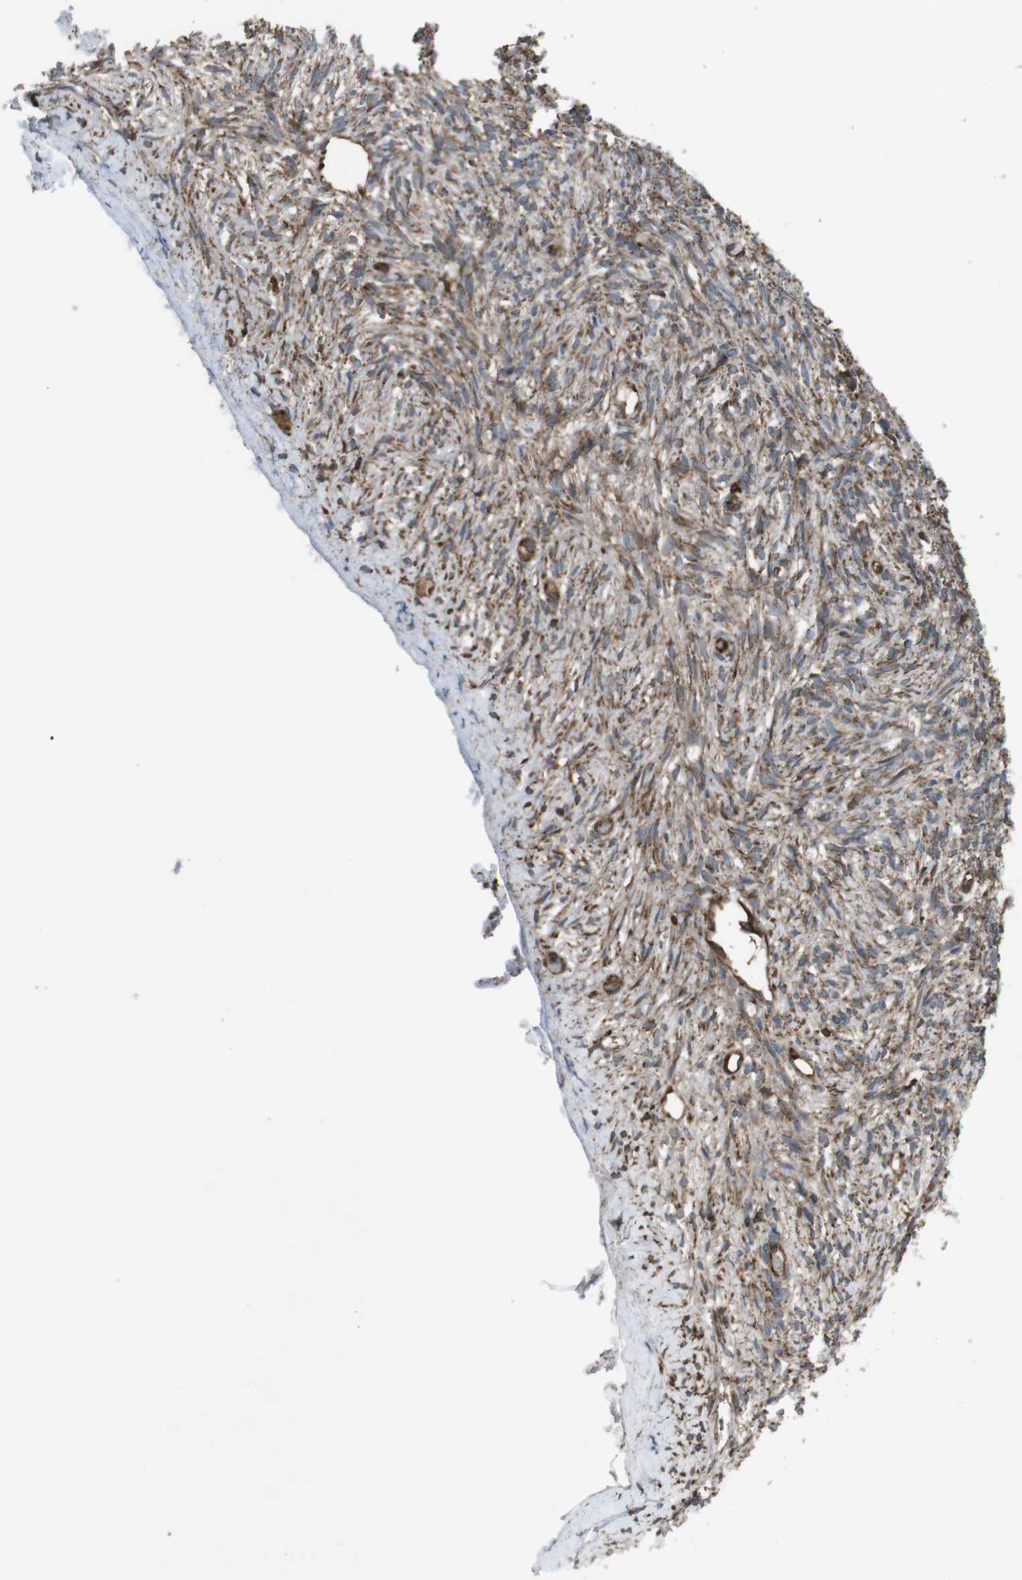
{"staining": {"intensity": "moderate", "quantity": "25%-75%", "location": "cytoplasmic/membranous"}, "tissue": "ovary", "cell_type": "Ovarian stroma cells", "image_type": "normal", "snomed": [{"axis": "morphology", "description": "Normal tissue, NOS"}, {"axis": "topography", "description": "Ovary"}], "caption": "Brown immunohistochemical staining in normal ovary demonstrates moderate cytoplasmic/membranous staining in about 25%-75% of ovarian stroma cells. The protein of interest is shown in brown color, while the nuclei are stained blue.", "gene": "GIMAP8", "patient": {"sex": "female", "age": 33}}